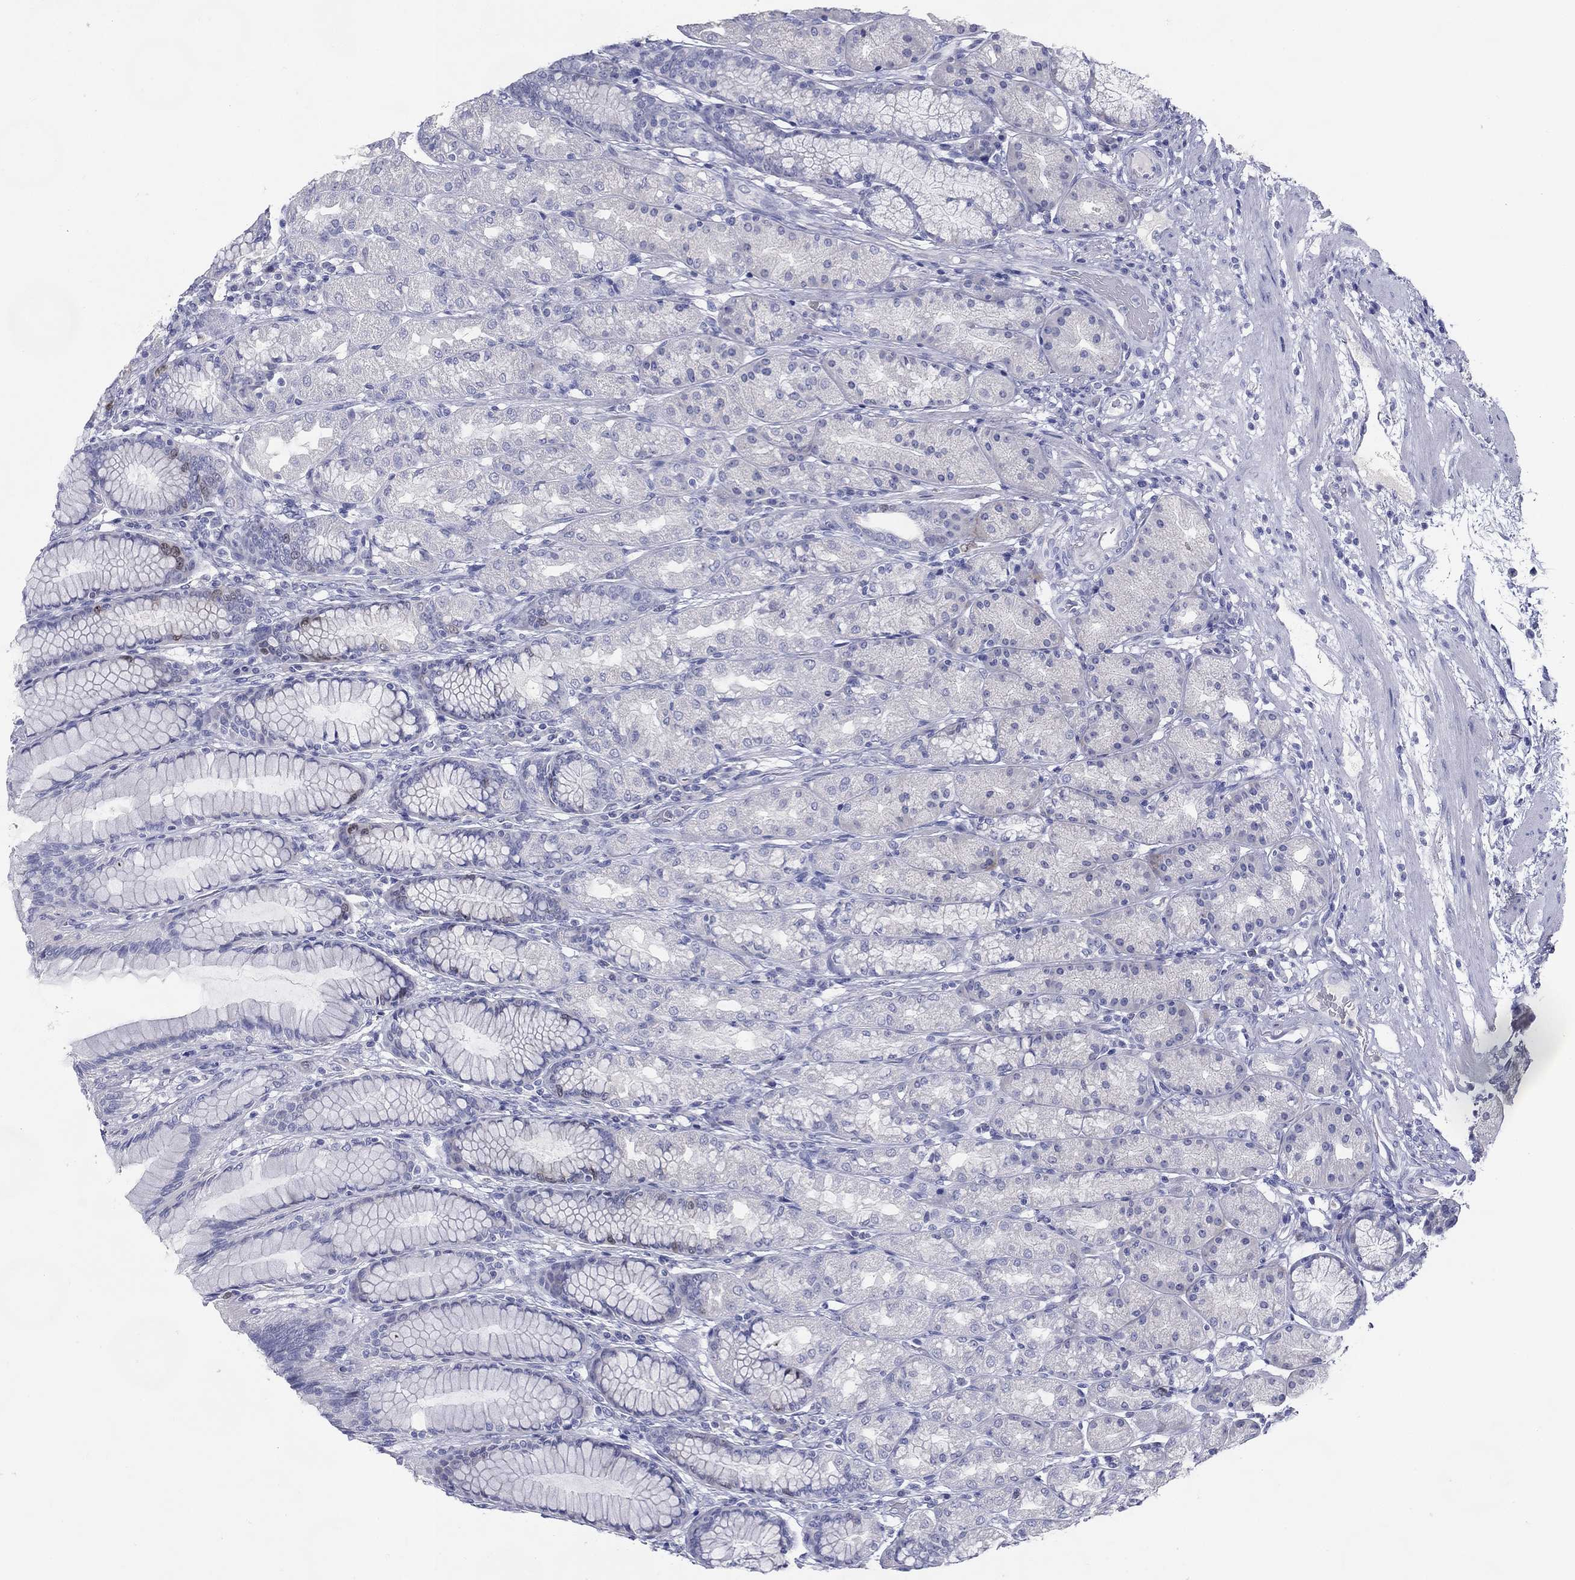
{"staining": {"intensity": "negative", "quantity": "none", "location": "none"}, "tissue": "stomach", "cell_type": "Glandular cells", "image_type": "normal", "snomed": [{"axis": "morphology", "description": "Normal tissue, NOS"}, {"axis": "morphology", "description": "Adenocarcinoma, NOS"}, {"axis": "topography", "description": "Stomach"}], "caption": "High power microscopy micrograph of an immunohistochemistry (IHC) photomicrograph of benign stomach, revealing no significant expression in glandular cells.", "gene": "KIF2C", "patient": {"sex": "female", "age": 79}}